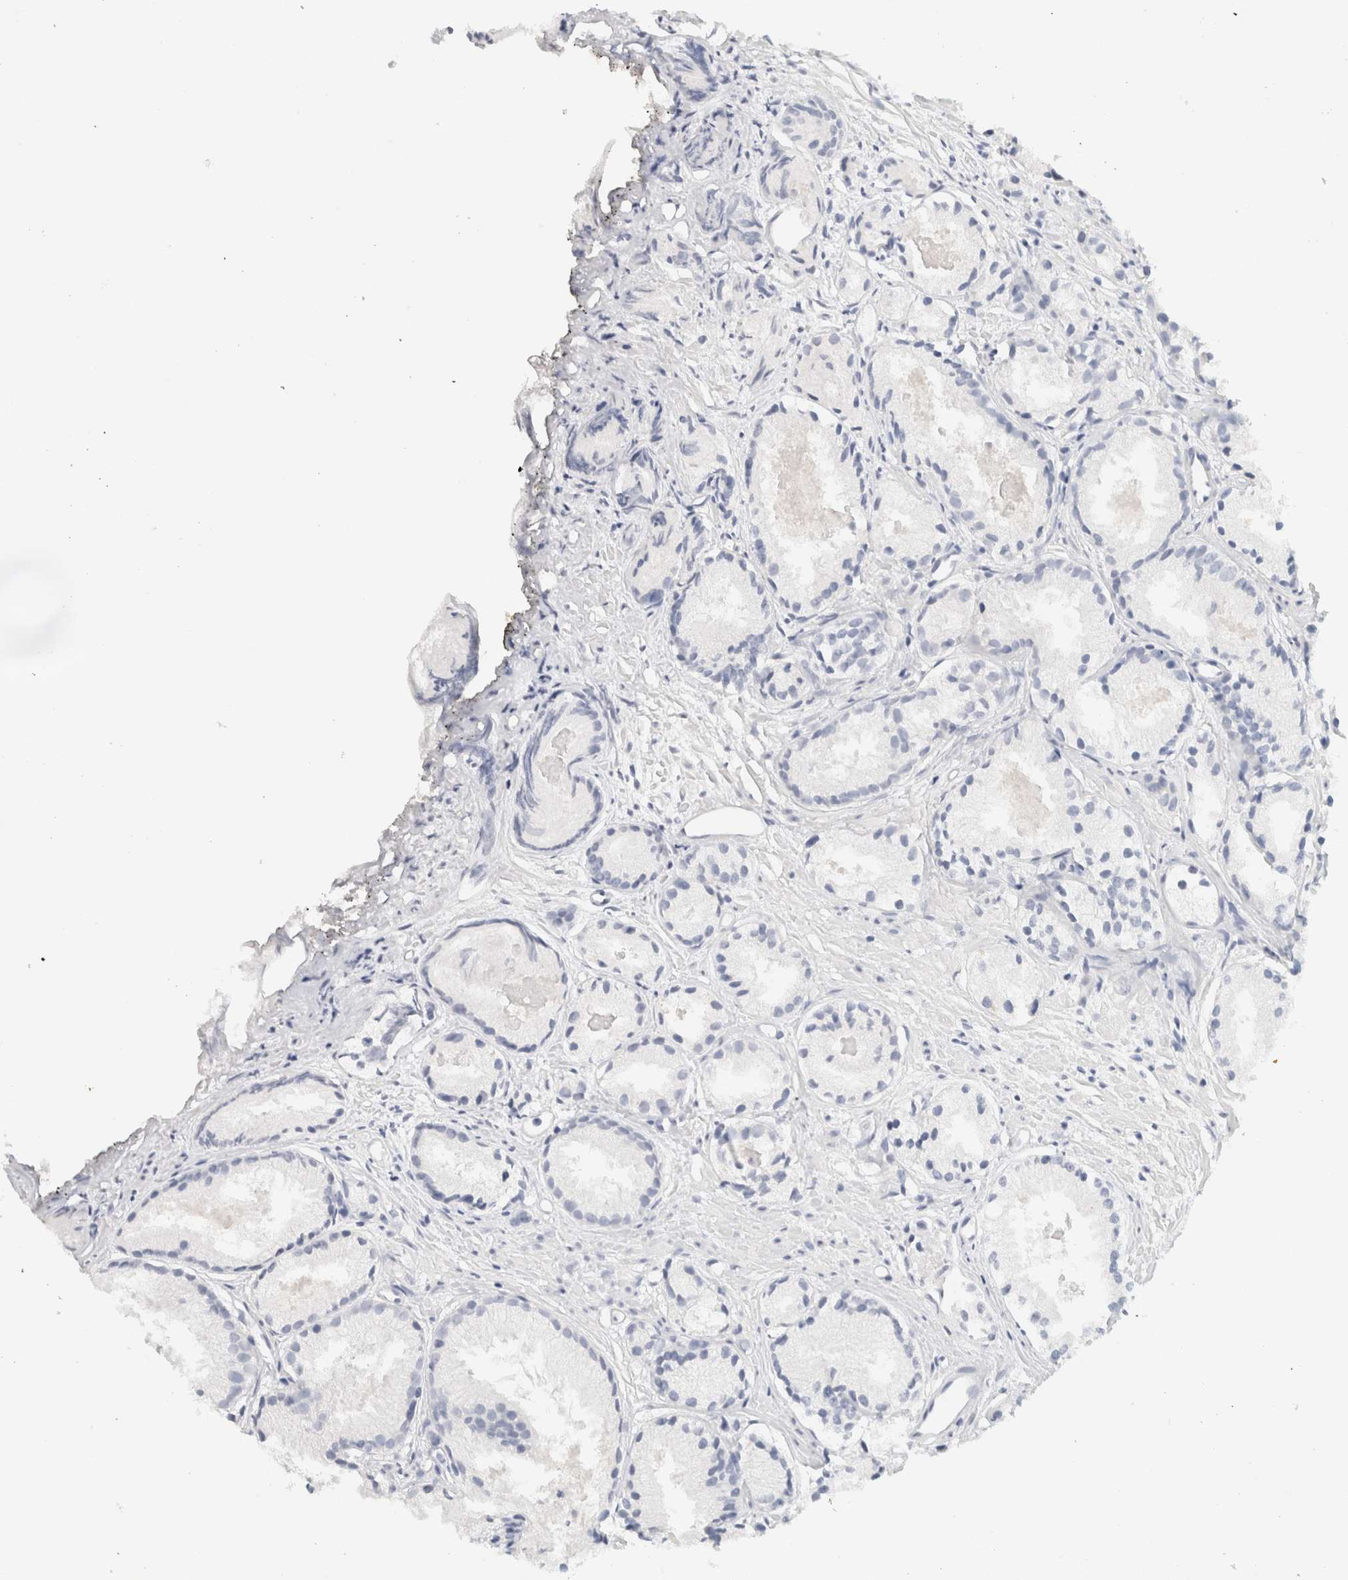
{"staining": {"intensity": "negative", "quantity": "none", "location": "none"}, "tissue": "prostate cancer", "cell_type": "Tumor cells", "image_type": "cancer", "snomed": [{"axis": "morphology", "description": "Adenocarcinoma, Low grade"}, {"axis": "topography", "description": "Prostate"}], "caption": "Histopathology image shows no significant protein positivity in tumor cells of prostate cancer (low-grade adenocarcinoma).", "gene": "NEFM", "patient": {"sex": "male", "age": 72}}